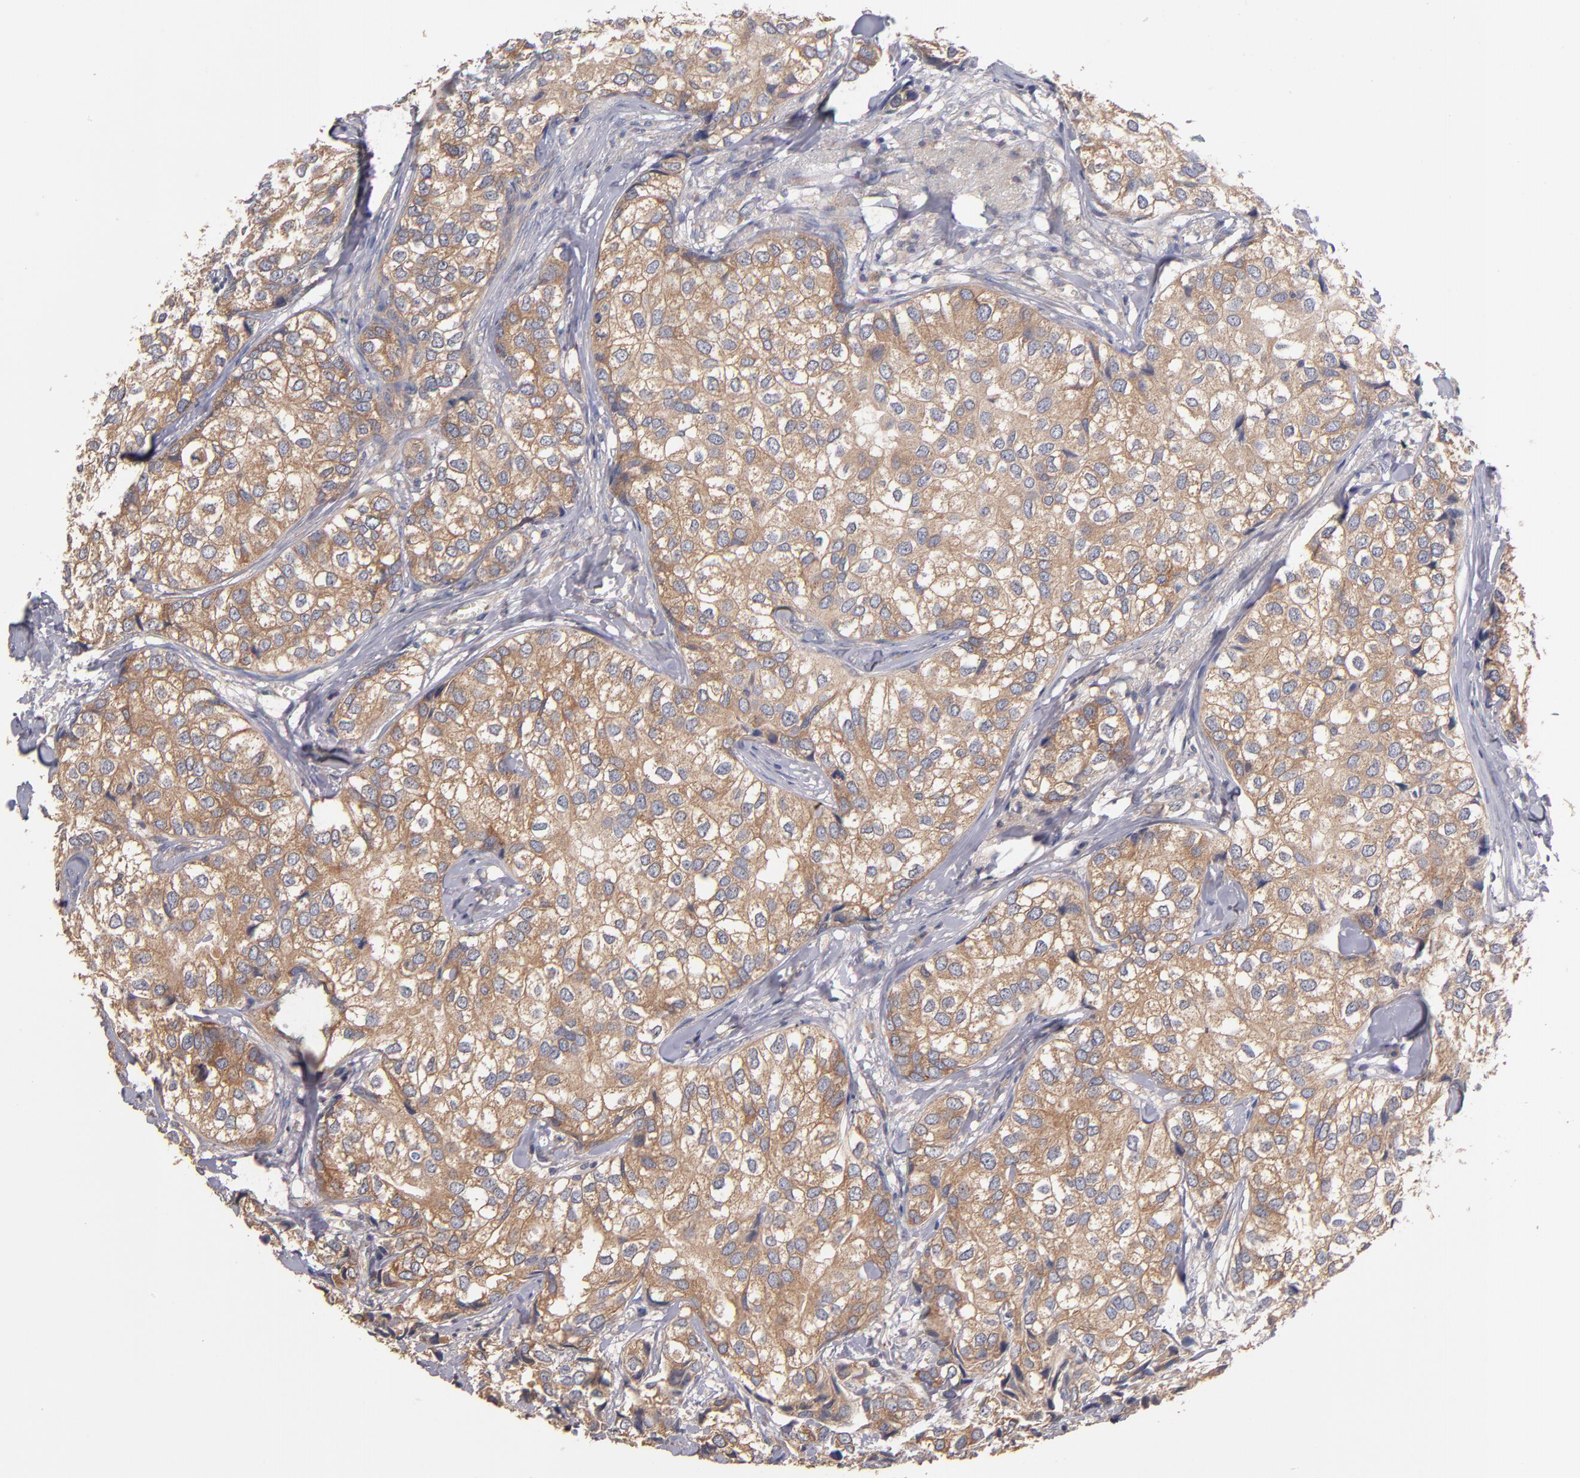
{"staining": {"intensity": "weak", "quantity": ">75%", "location": "cytoplasmic/membranous"}, "tissue": "breast cancer", "cell_type": "Tumor cells", "image_type": "cancer", "snomed": [{"axis": "morphology", "description": "Duct carcinoma"}, {"axis": "topography", "description": "Breast"}], "caption": "The image reveals immunohistochemical staining of breast infiltrating ductal carcinoma. There is weak cytoplasmic/membranous staining is appreciated in about >75% of tumor cells.", "gene": "DACT1", "patient": {"sex": "female", "age": 68}}